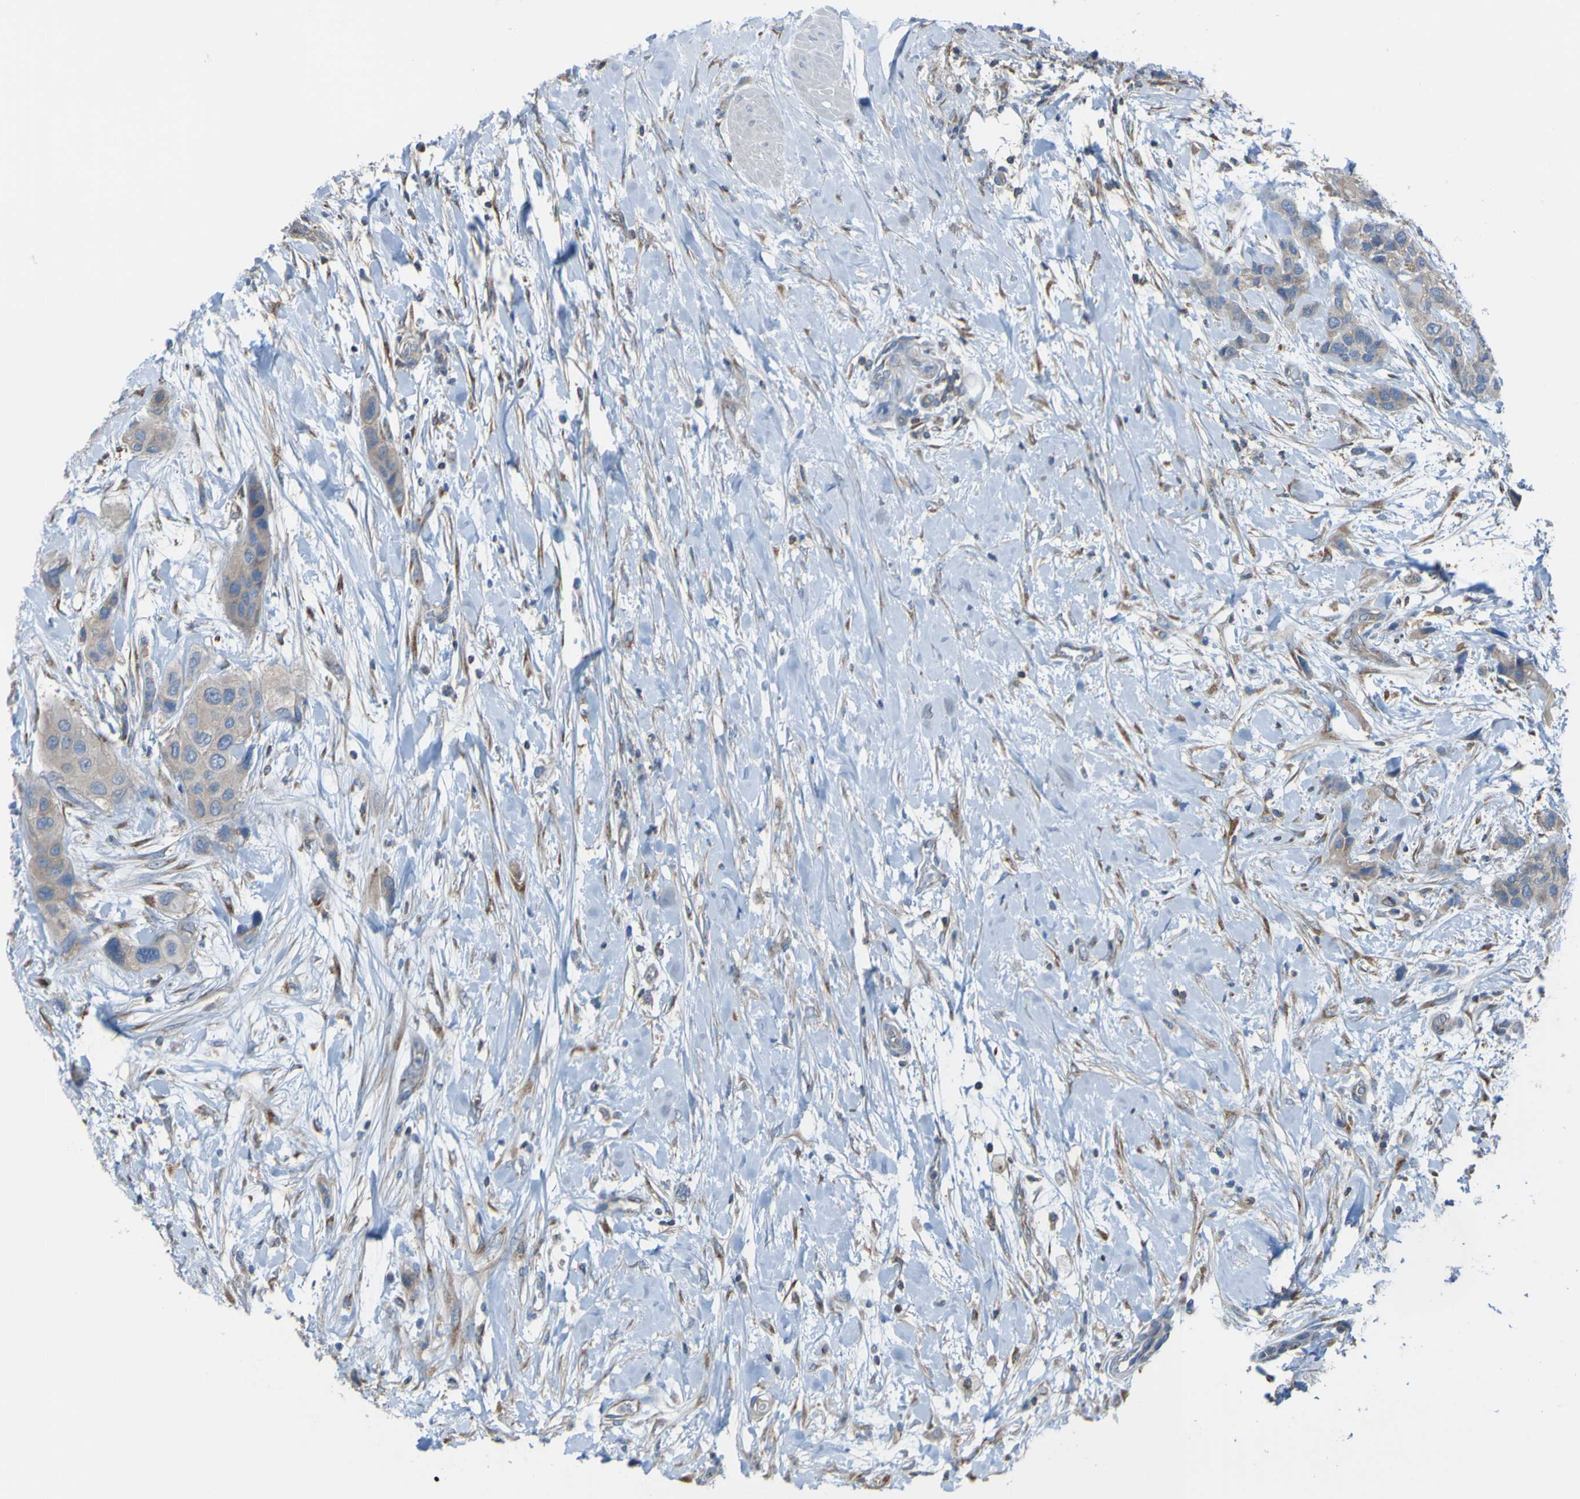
{"staining": {"intensity": "weak", "quantity": "<25%", "location": "cytoplasmic/membranous"}, "tissue": "urothelial cancer", "cell_type": "Tumor cells", "image_type": "cancer", "snomed": [{"axis": "morphology", "description": "Urothelial carcinoma, High grade"}, {"axis": "topography", "description": "Urinary bladder"}], "caption": "Tumor cells show no significant protein expression in urothelial carcinoma (high-grade).", "gene": "MINAR1", "patient": {"sex": "female", "age": 56}}